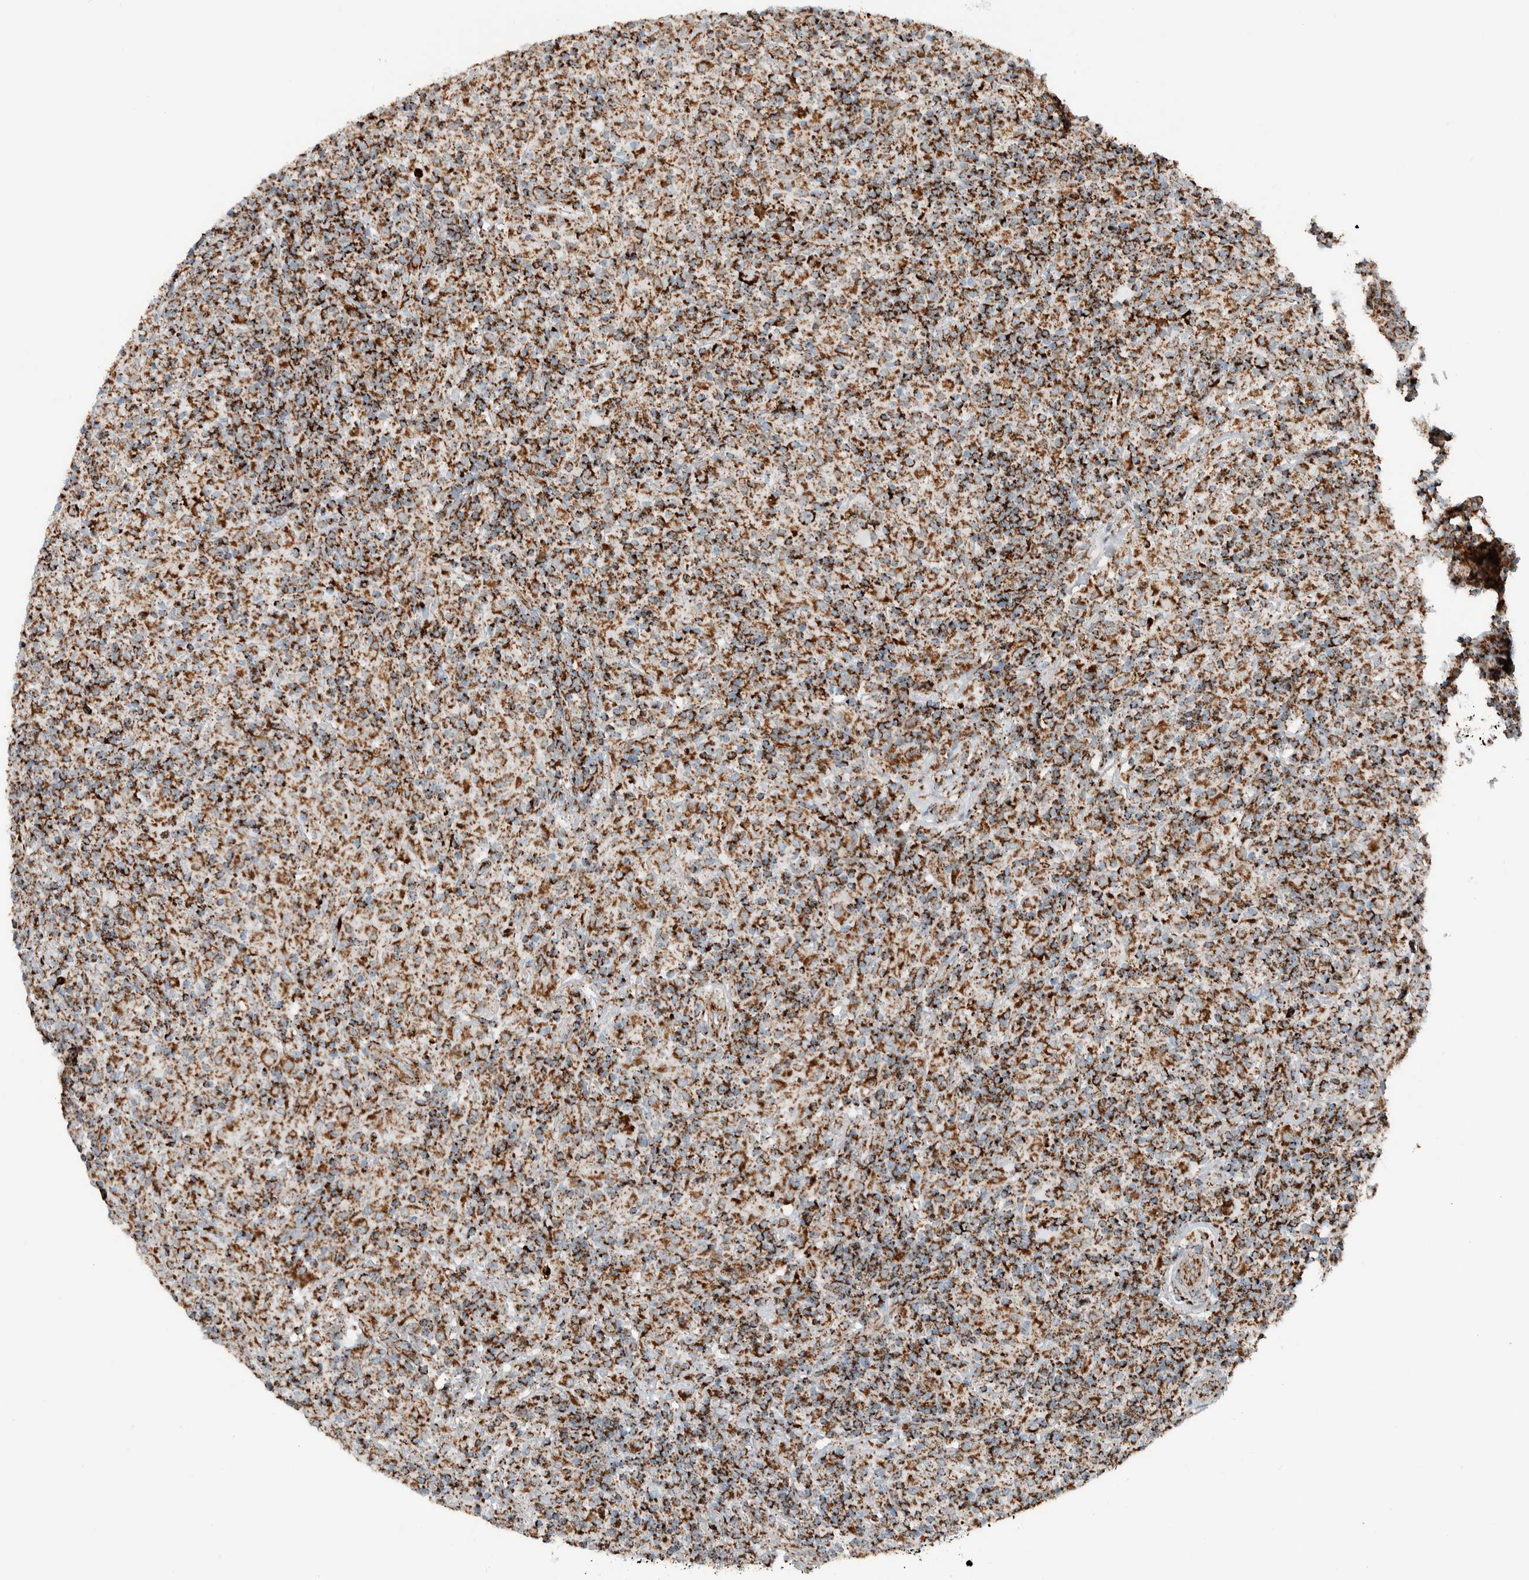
{"staining": {"intensity": "strong", "quantity": ">75%", "location": "cytoplasmic/membranous"}, "tissue": "lymphoma", "cell_type": "Tumor cells", "image_type": "cancer", "snomed": [{"axis": "morphology", "description": "Hodgkin's disease, NOS"}, {"axis": "topography", "description": "Lymph node"}], "caption": "The histopathology image reveals immunohistochemical staining of Hodgkin's disease. There is strong cytoplasmic/membranous expression is identified in approximately >75% of tumor cells.", "gene": "CNTROB", "patient": {"sex": "male", "age": 70}}